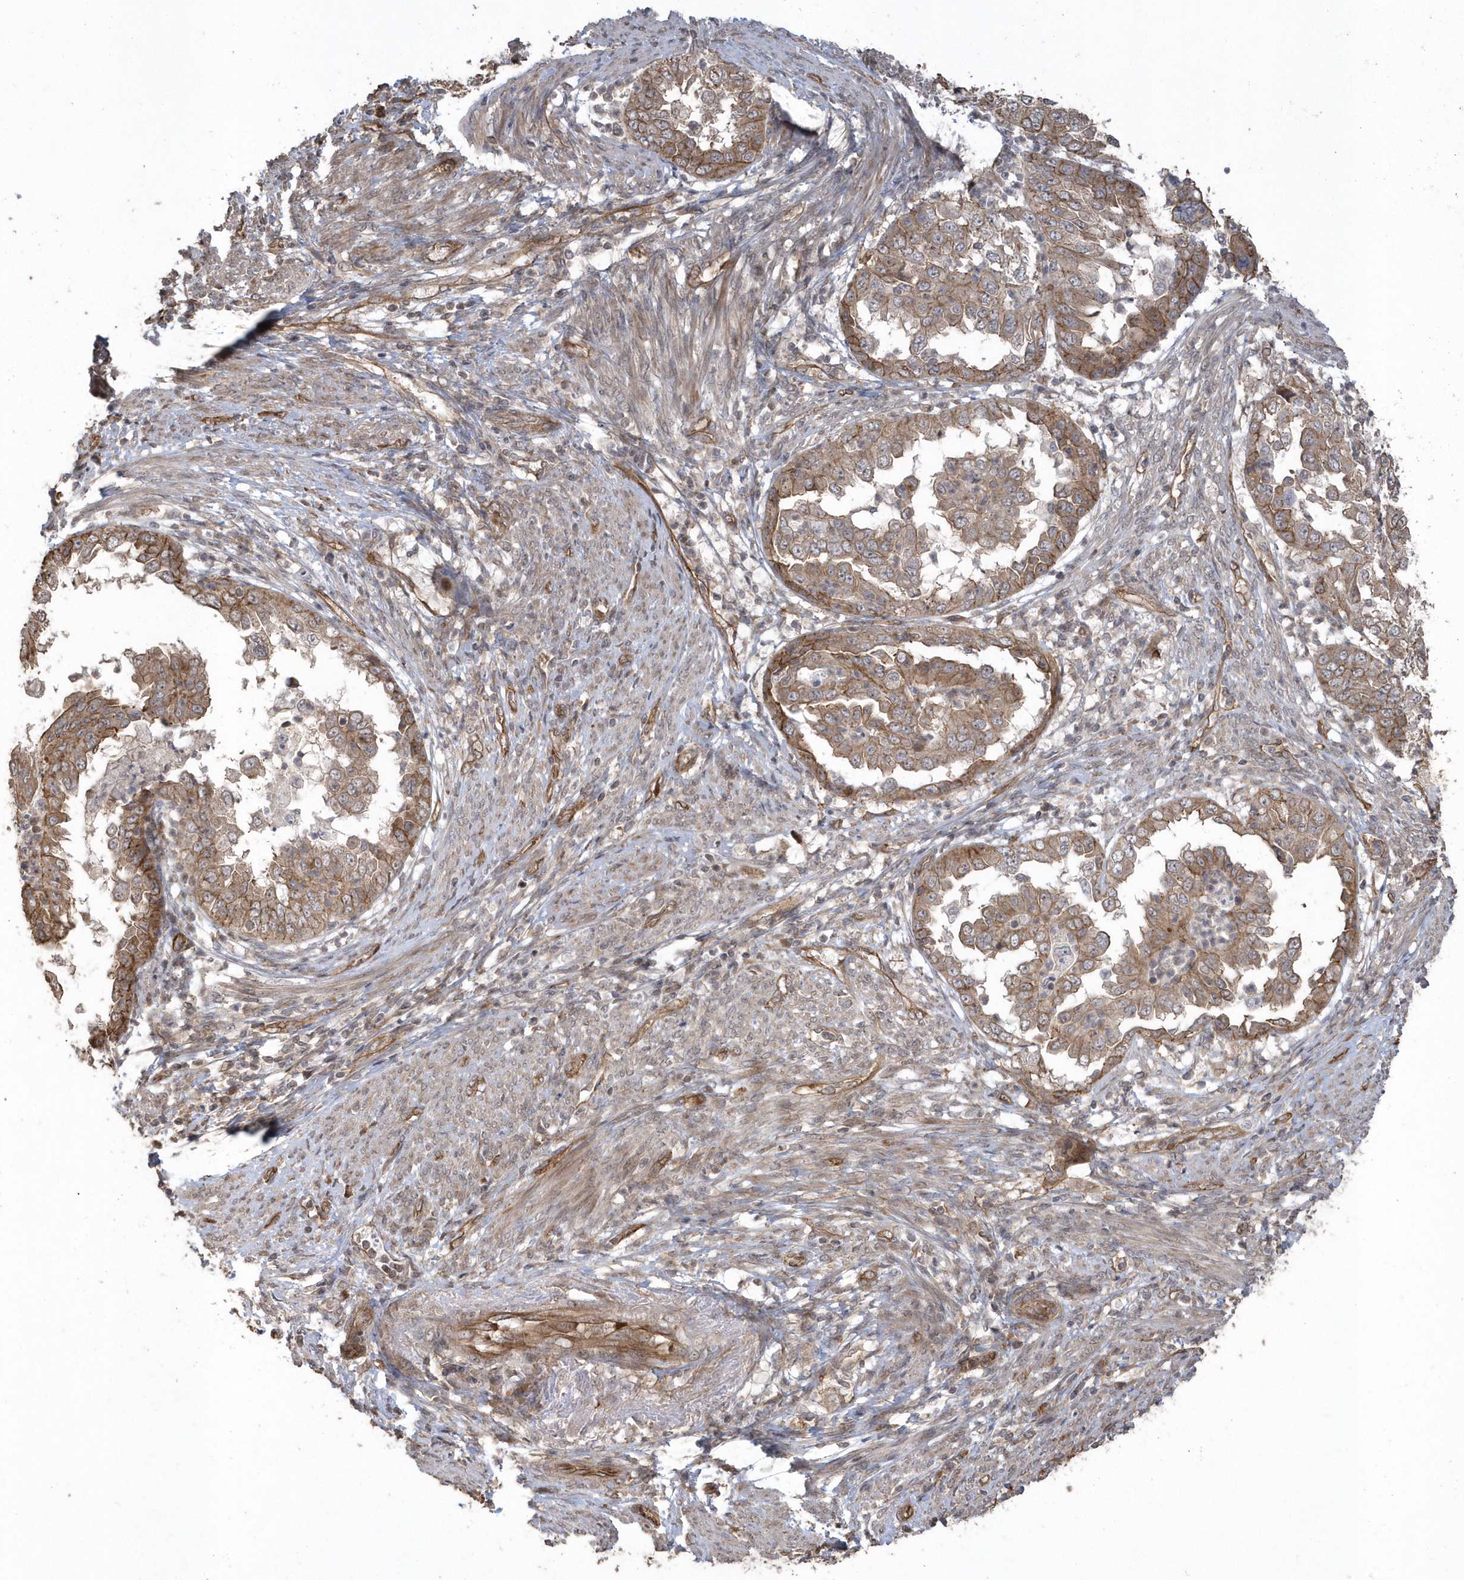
{"staining": {"intensity": "moderate", "quantity": ">75%", "location": "cytoplasmic/membranous"}, "tissue": "endometrial cancer", "cell_type": "Tumor cells", "image_type": "cancer", "snomed": [{"axis": "morphology", "description": "Adenocarcinoma, NOS"}, {"axis": "topography", "description": "Endometrium"}], "caption": "IHC of endometrial cancer shows medium levels of moderate cytoplasmic/membranous staining in about >75% of tumor cells. The staining is performed using DAB brown chromogen to label protein expression. The nuclei are counter-stained blue using hematoxylin.", "gene": "HERPUD1", "patient": {"sex": "female", "age": 85}}